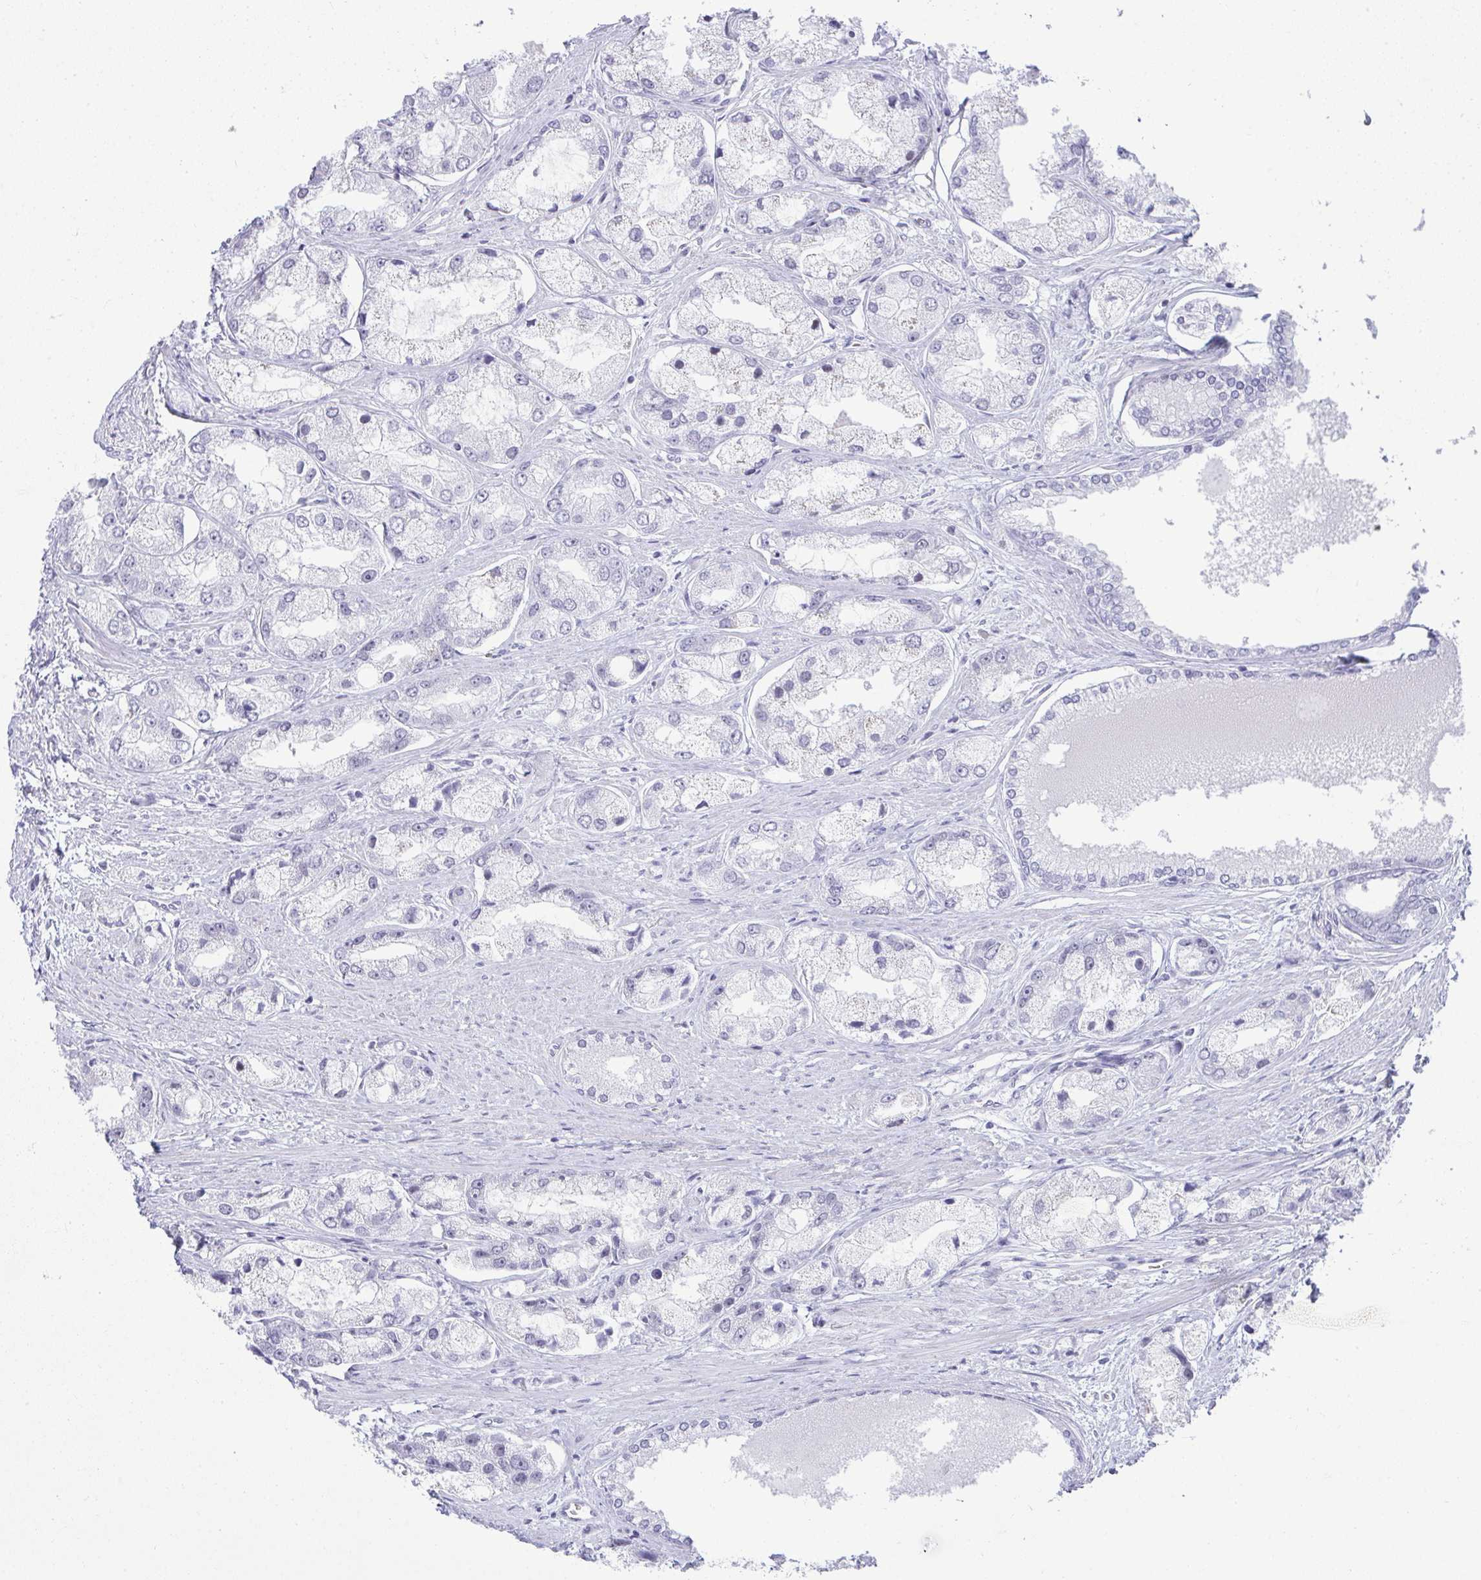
{"staining": {"intensity": "negative", "quantity": "none", "location": "none"}, "tissue": "prostate cancer", "cell_type": "Tumor cells", "image_type": "cancer", "snomed": [{"axis": "morphology", "description": "Adenocarcinoma, Low grade"}, {"axis": "topography", "description": "Prostate"}], "caption": "Immunohistochemistry of human prostate adenocarcinoma (low-grade) reveals no positivity in tumor cells. (Immunohistochemistry (ihc), brightfield microscopy, high magnification).", "gene": "PLA2G1B", "patient": {"sex": "male", "age": 69}}